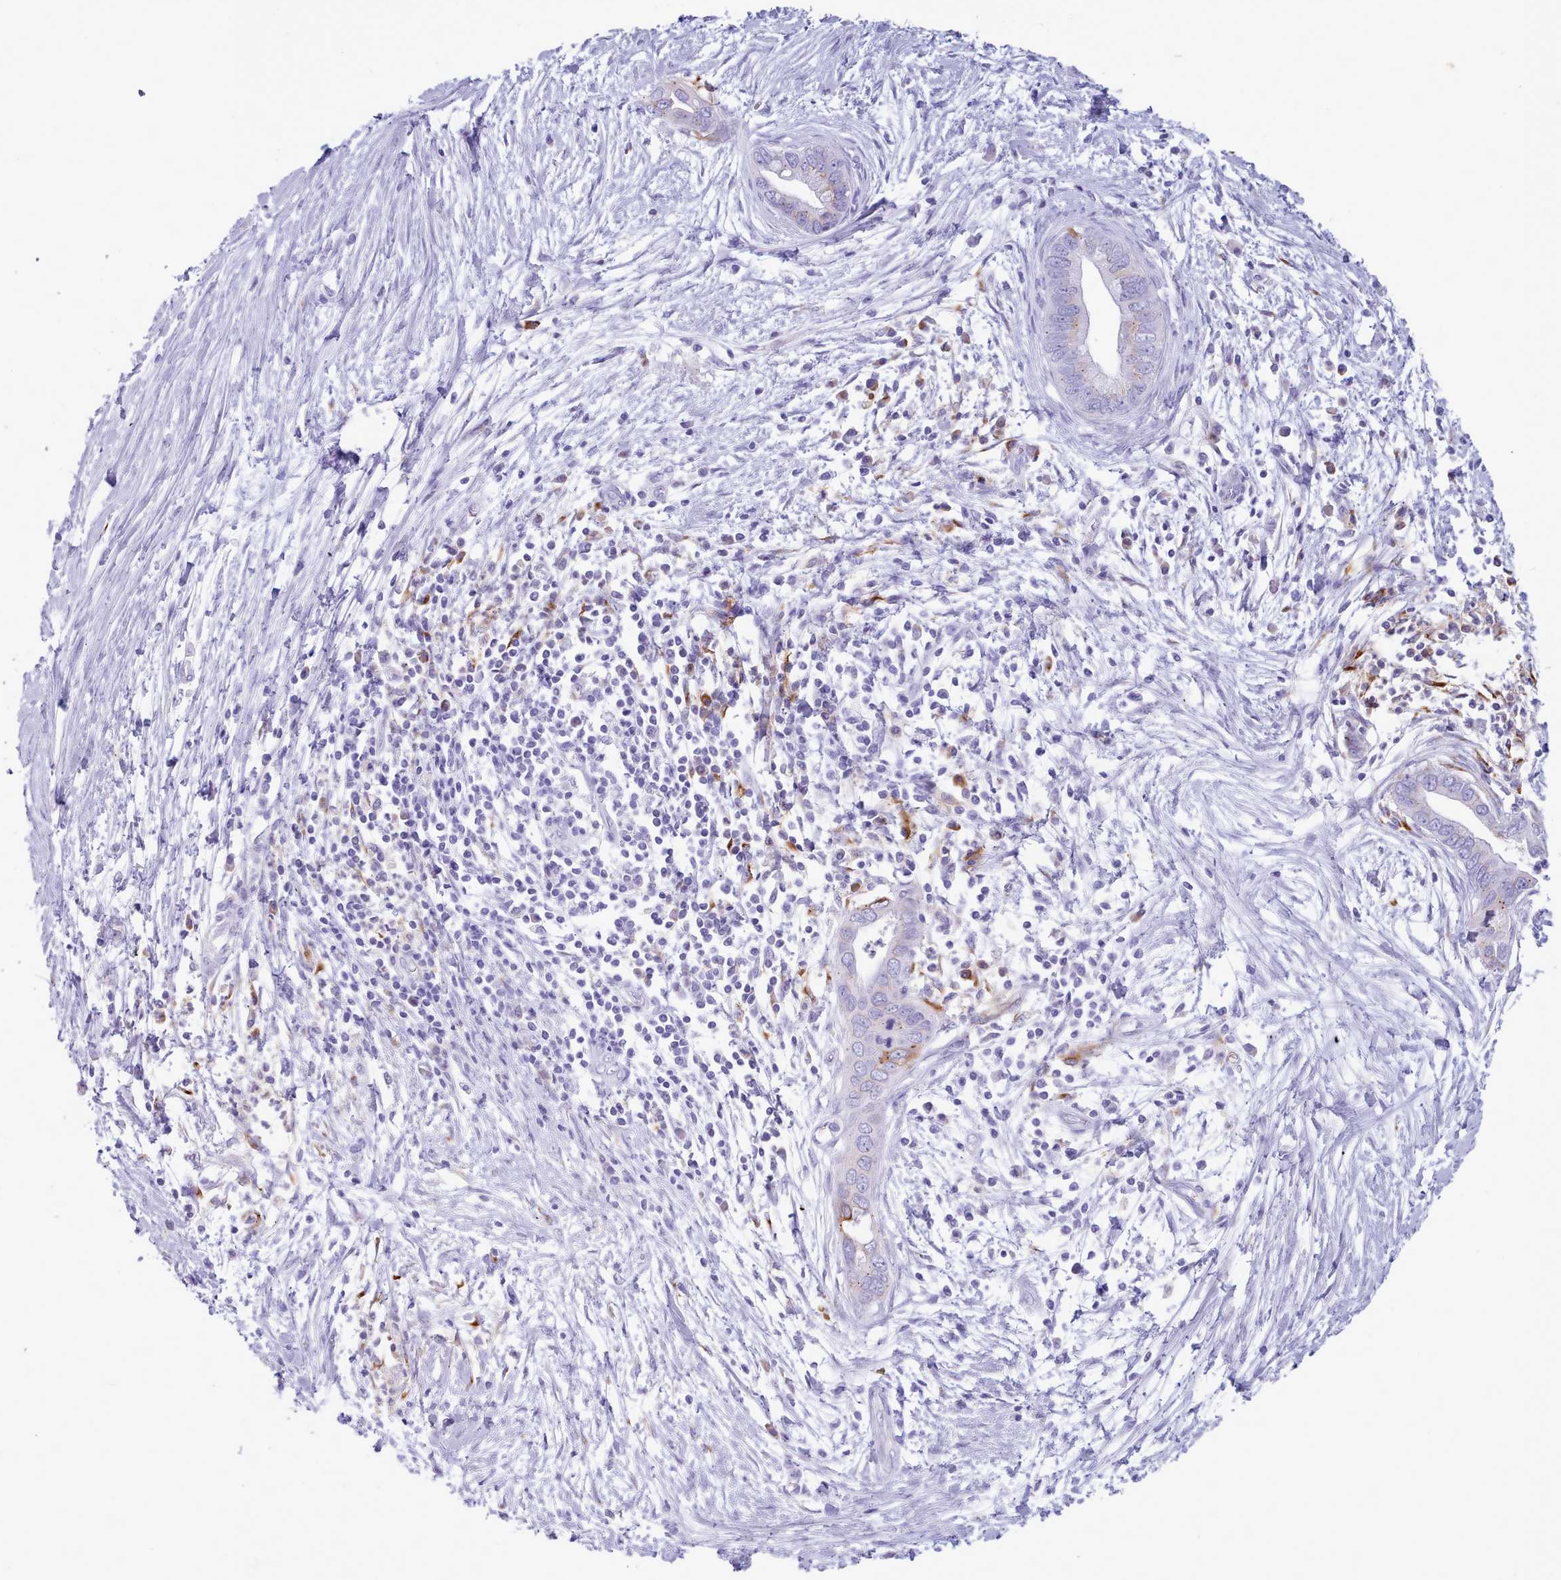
{"staining": {"intensity": "moderate", "quantity": "<25%", "location": "cytoplasmic/membranous"}, "tissue": "pancreatic cancer", "cell_type": "Tumor cells", "image_type": "cancer", "snomed": [{"axis": "morphology", "description": "Adenocarcinoma, NOS"}, {"axis": "topography", "description": "Pancreas"}], "caption": "IHC image of human pancreatic cancer stained for a protein (brown), which exhibits low levels of moderate cytoplasmic/membranous staining in about <25% of tumor cells.", "gene": "NKX1-2", "patient": {"sex": "male", "age": 75}}